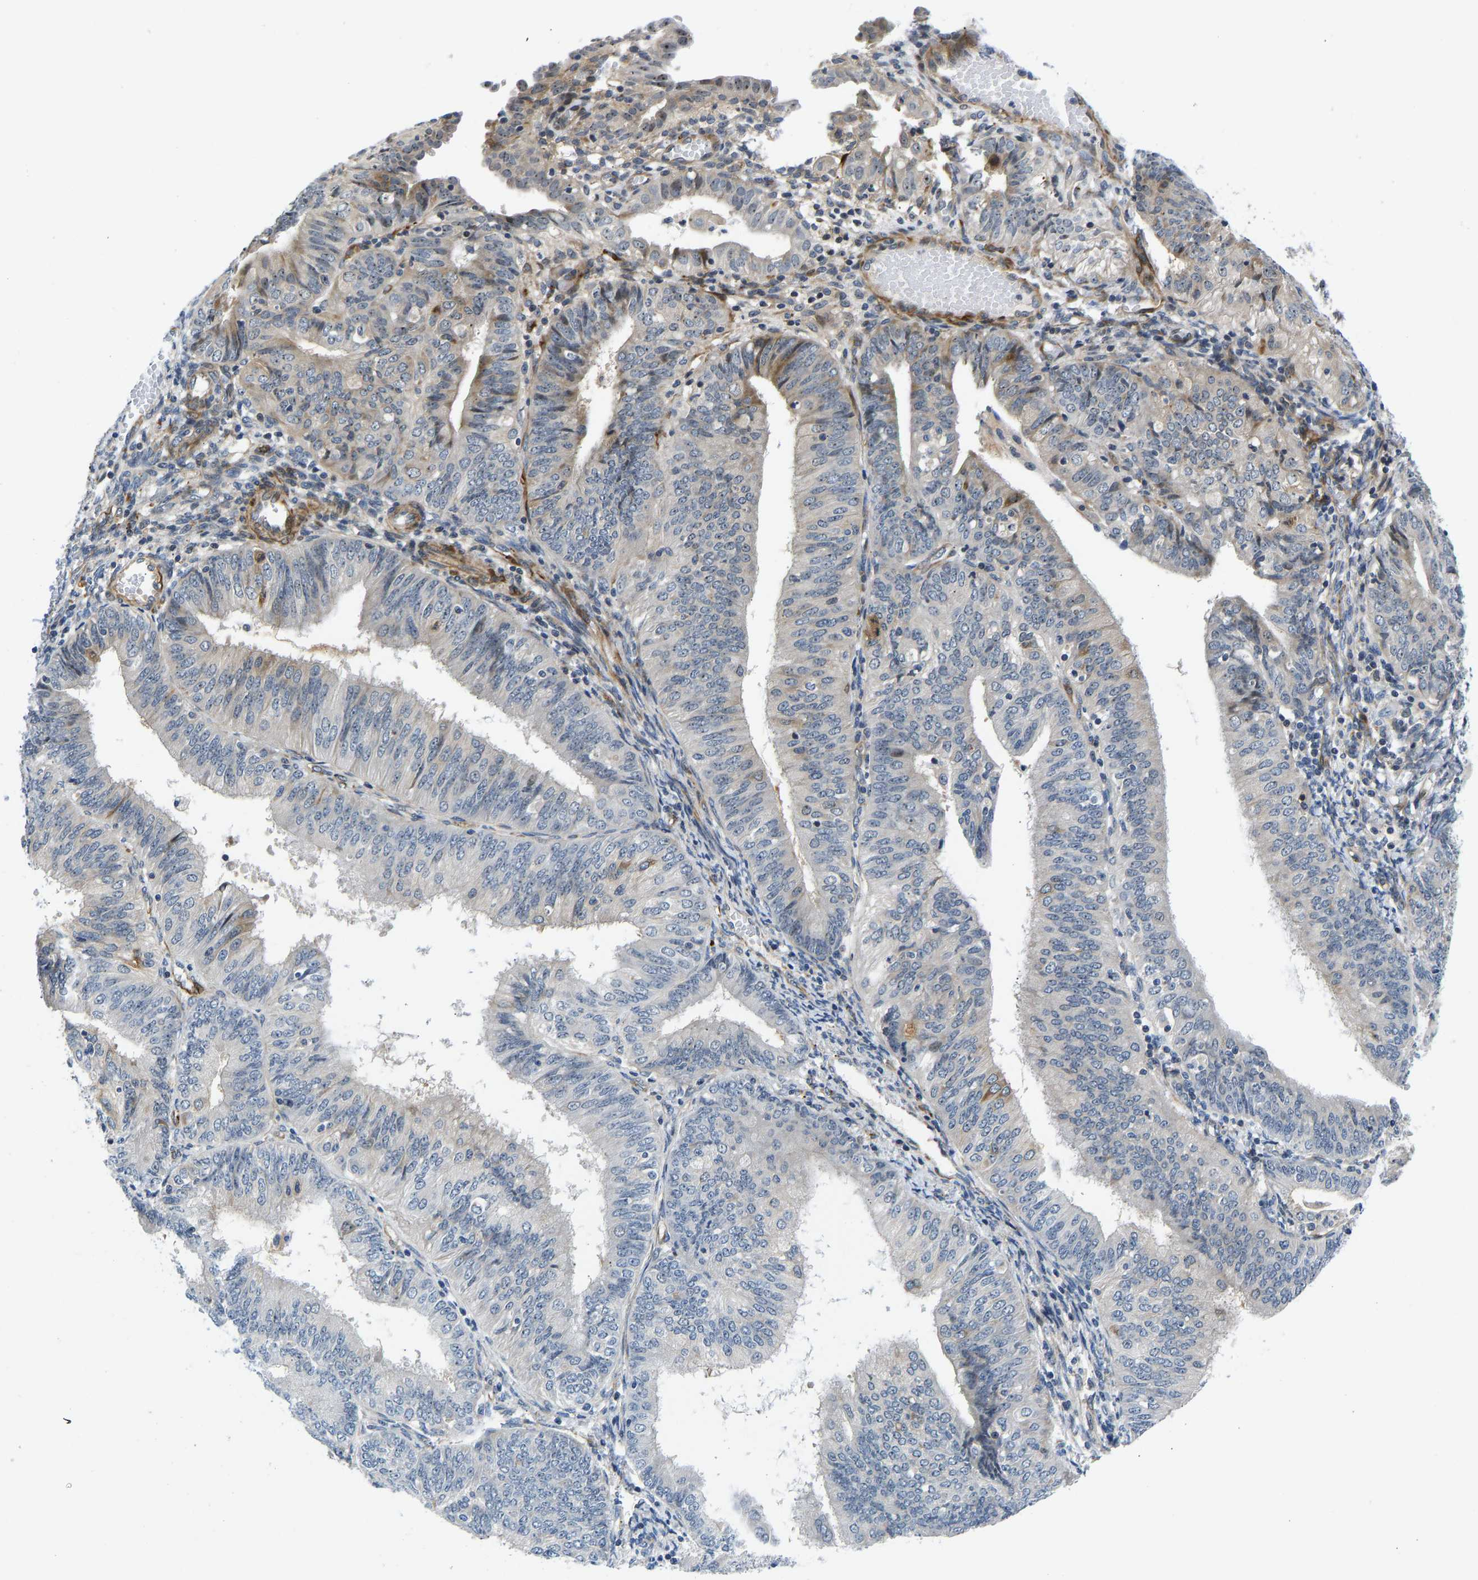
{"staining": {"intensity": "negative", "quantity": "none", "location": "none"}, "tissue": "endometrial cancer", "cell_type": "Tumor cells", "image_type": "cancer", "snomed": [{"axis": "morphology", "description": "Adenocarcinoma, NOS"}, {"axis": "topography", "description": "Endometrium"}], "caption": "Immunohistochemistry histopathology image of neoplastic tissue: human endometrial adenocarcinoma stained with DAB exhibits no significant protein staining in tumor cells.", "gene": "RESF1", "patient": {"sex": "female", "age": 58}}